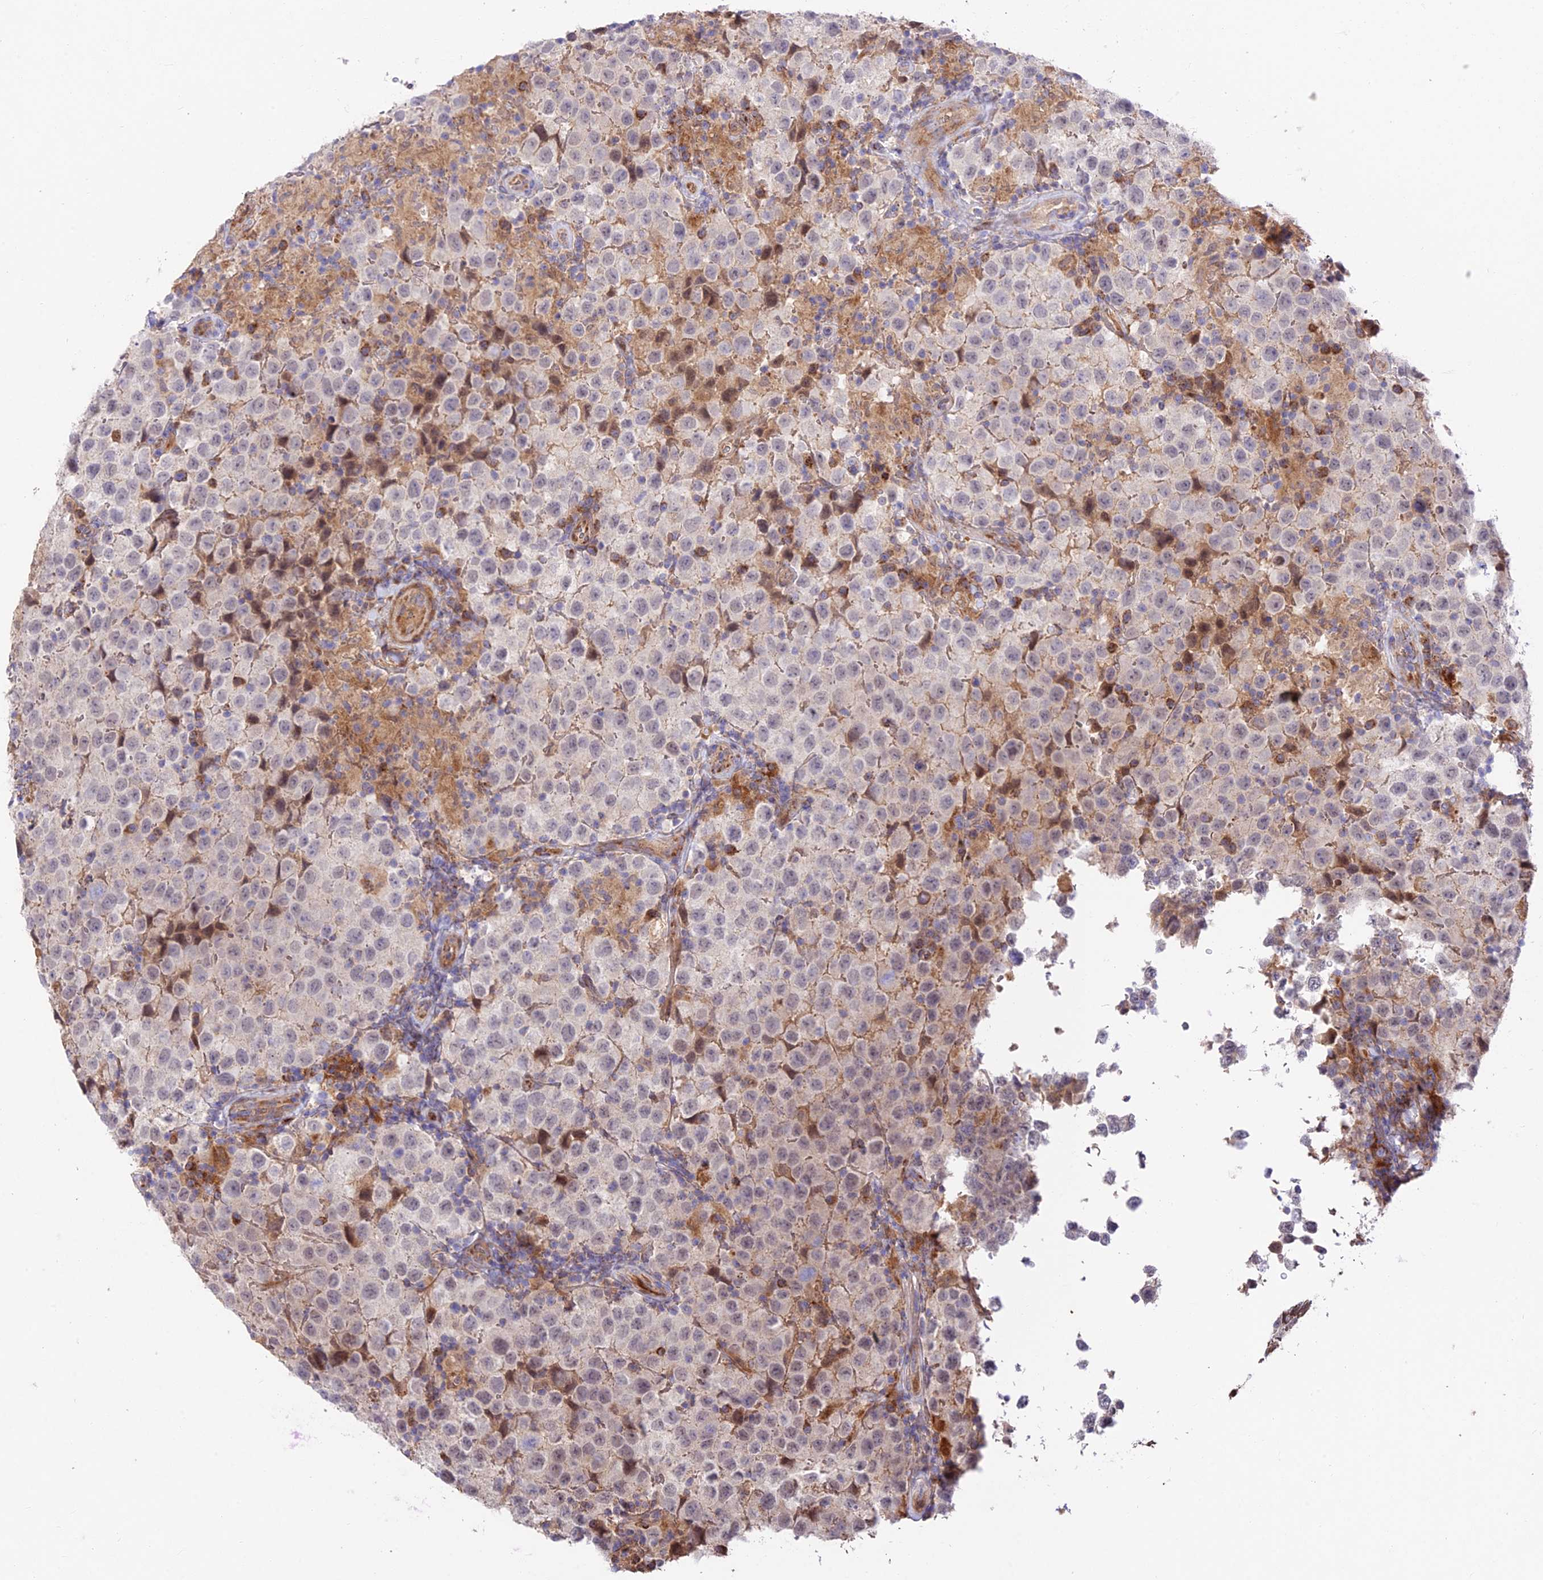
{"staining": {"intensity": "negative", "quantity": "none", "location": "none"}, "tissue": "testis cancer", "cell_type": "Tumor cells", "image_type": "cancer", "snomed": [{"axis": "morphology", "description": "Seminoma, NOS"}, {"axis": "morphology", "description": "Carcinoma, Embryonal, NOS"}, {"axis": "topography", "description": "Testis"}], "caption": "Tumor cells are negative for brown protein staining in testis cancer.", "gene": "FUOM", "patient": {"sex": "male", "age": 41}}